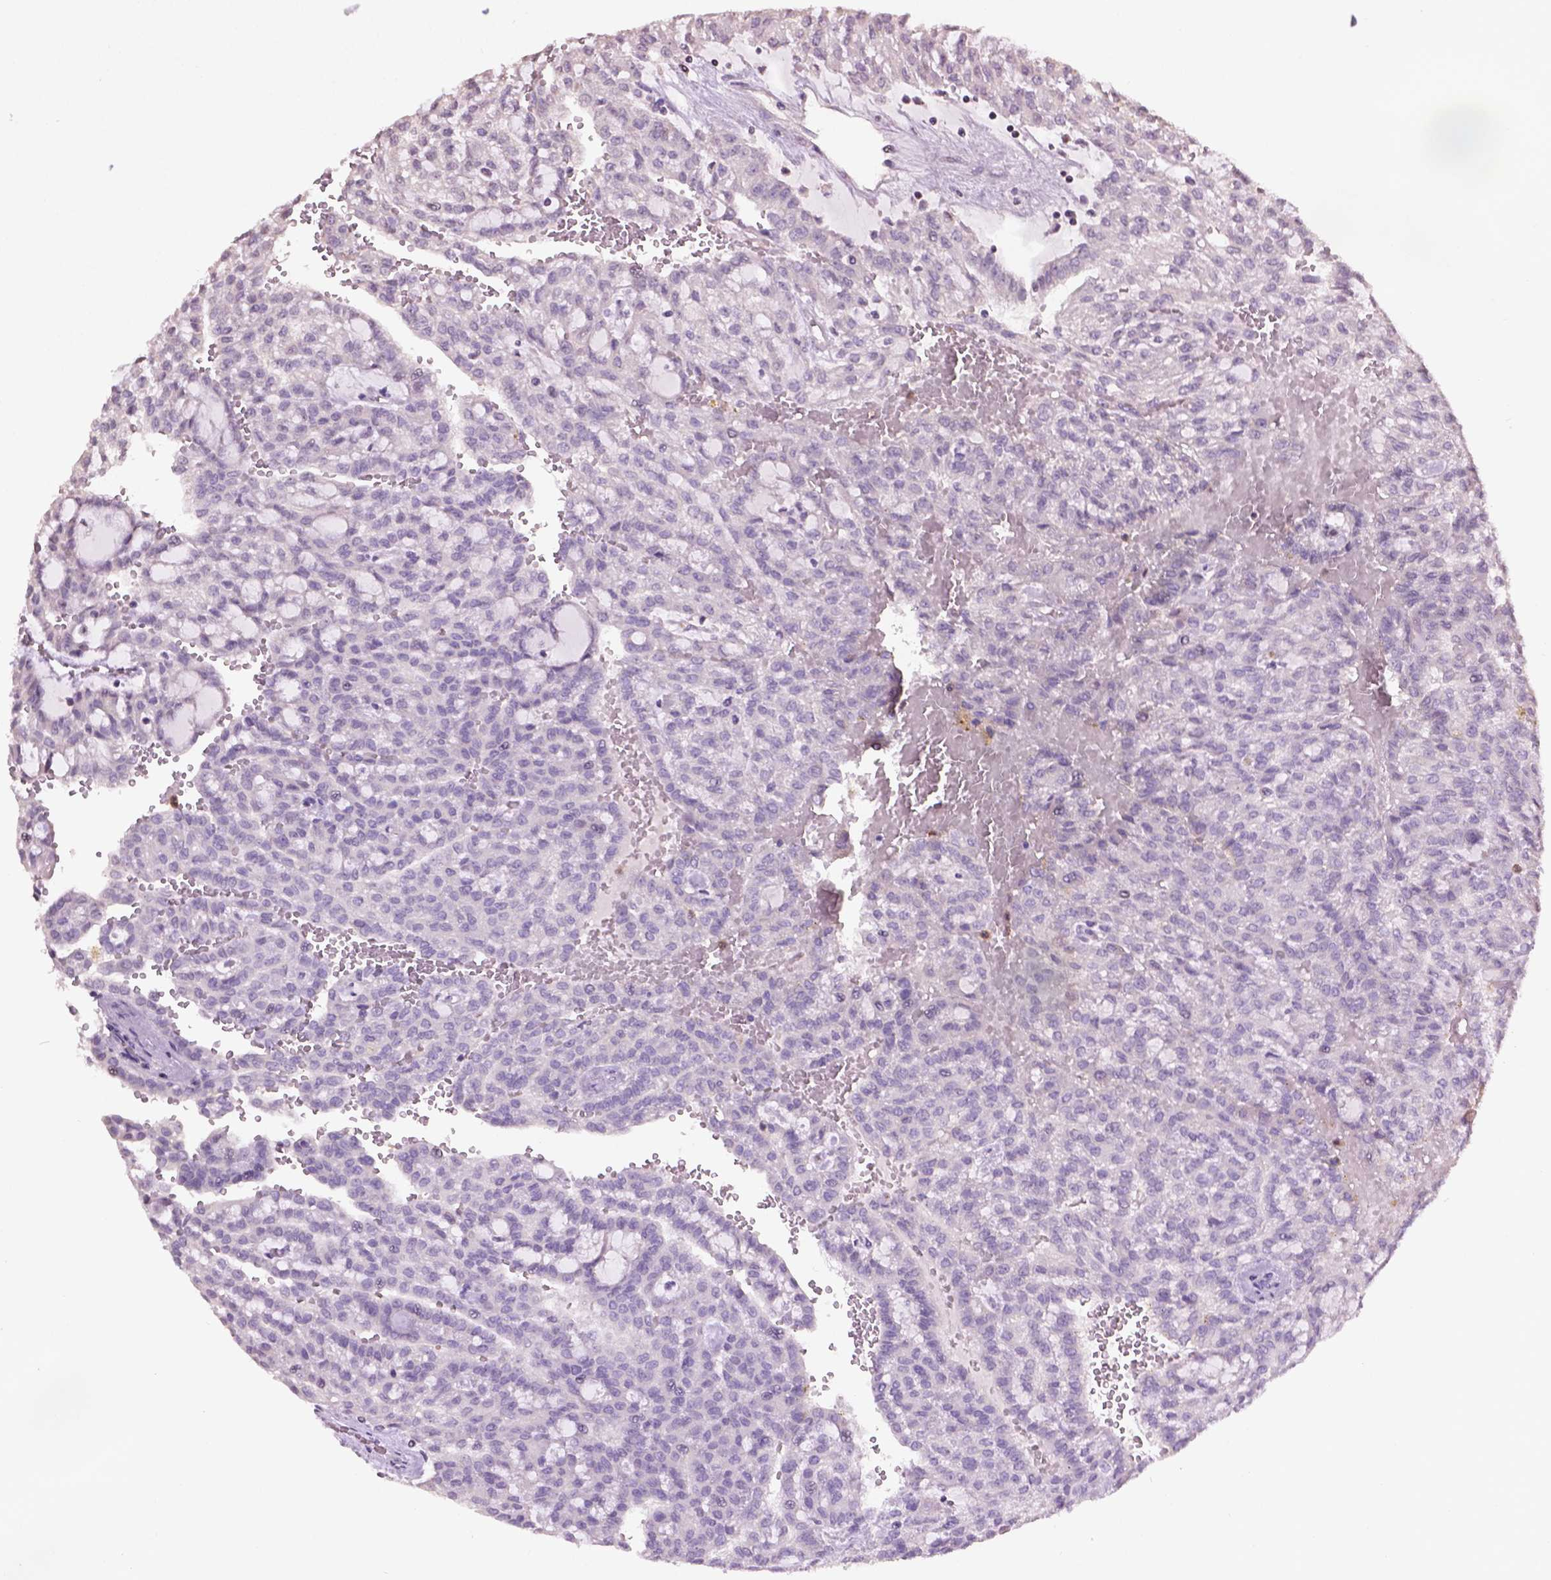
{"staining": {"intensity": "negative", "quantity": "none", "location": "none"}, "tissue": "renal cancer", "cell_type": "Tumor cells", "image_type": "cancer", "snomed": [{"axis": "morphology", "description": "Adenocarcinoma, NOS"}, {"axis": "topography", "description": "Kidney"}], "caption": "Immunohistochemistry (IHC) micrograph of neoplastic tissue: adenocarcinoma (renal) stained with DAB displays no significant protein expression in tumor cells.", "gene": "NTNG2", "patient": {"sex": "male", "age": 63}}